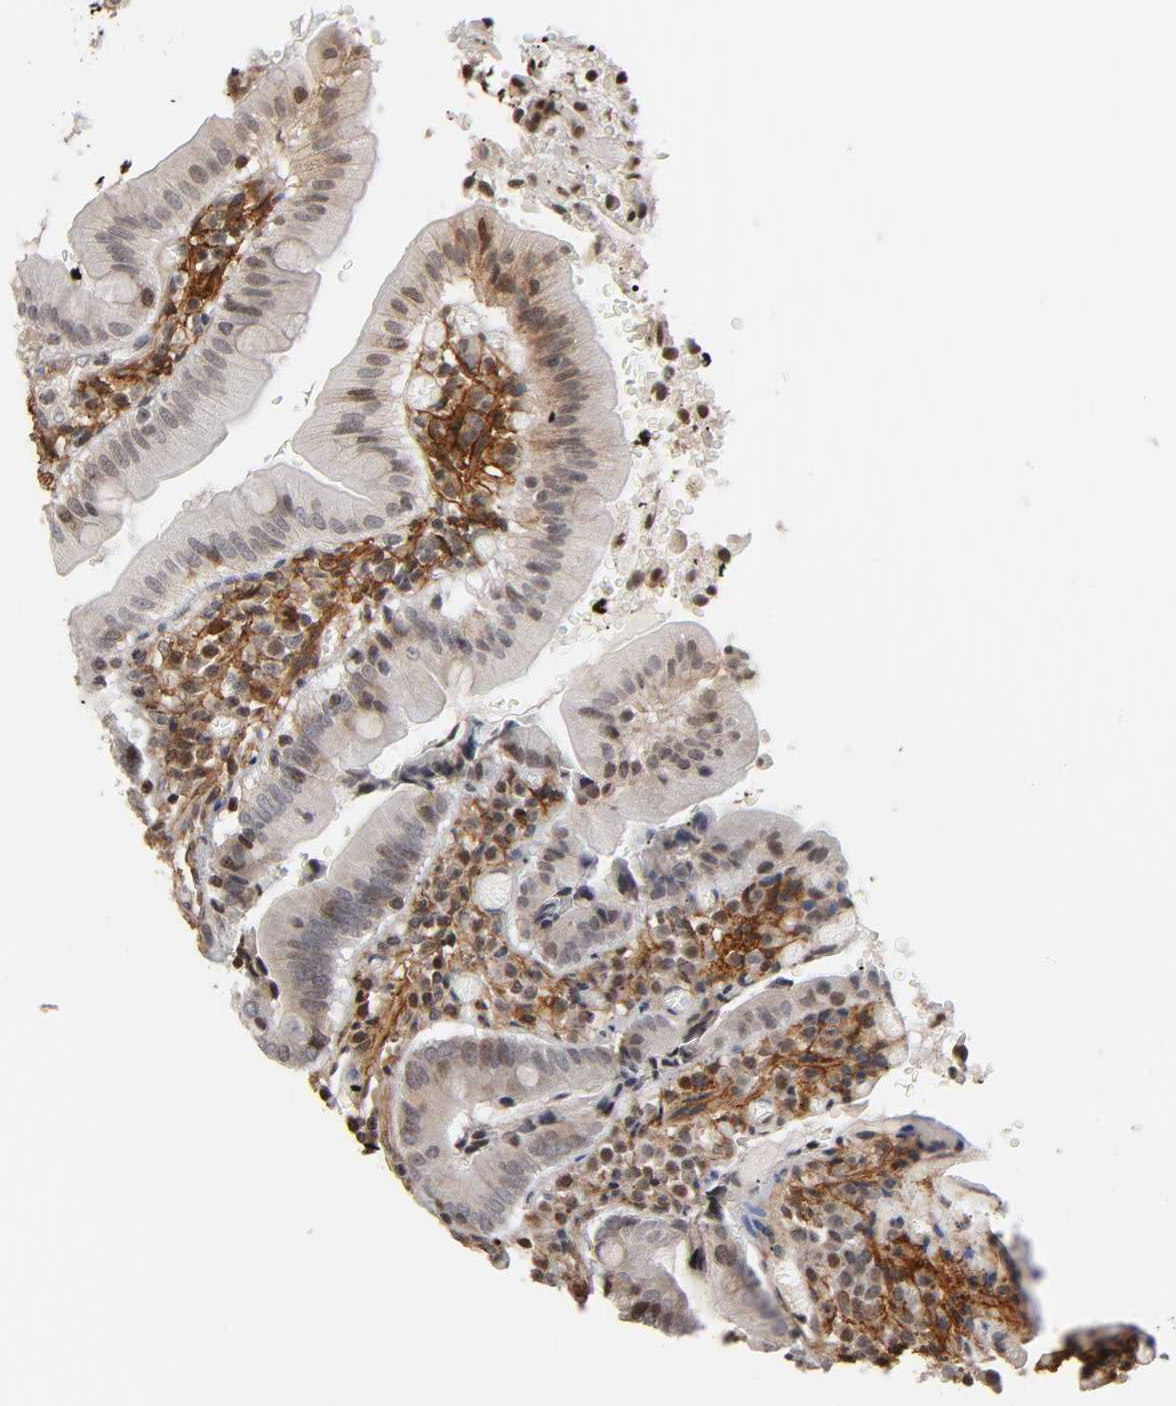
{"staining": {"intensity": "moderate", "quantity": "25%-75%", "location": "nuclear"}, "tissue": "small intestine", "cell_type": "Glandular cells", "image_type": "normal", "snomed": [{"axis": "morphology", "description": "Normal tissue, NOS"}, {"axis": "topography", "description": "Small intestine"}], "caption": "Immunohistochemical staining of unremarkable human small intestine shows moderate nuclear protein staining in about 25%-75% of glandular cells. Ihc stains the protein of interest in brown and the nuclei are stained blue.", "gene": "ITGAV", "patient": {"sex": "male", "age": 71}}